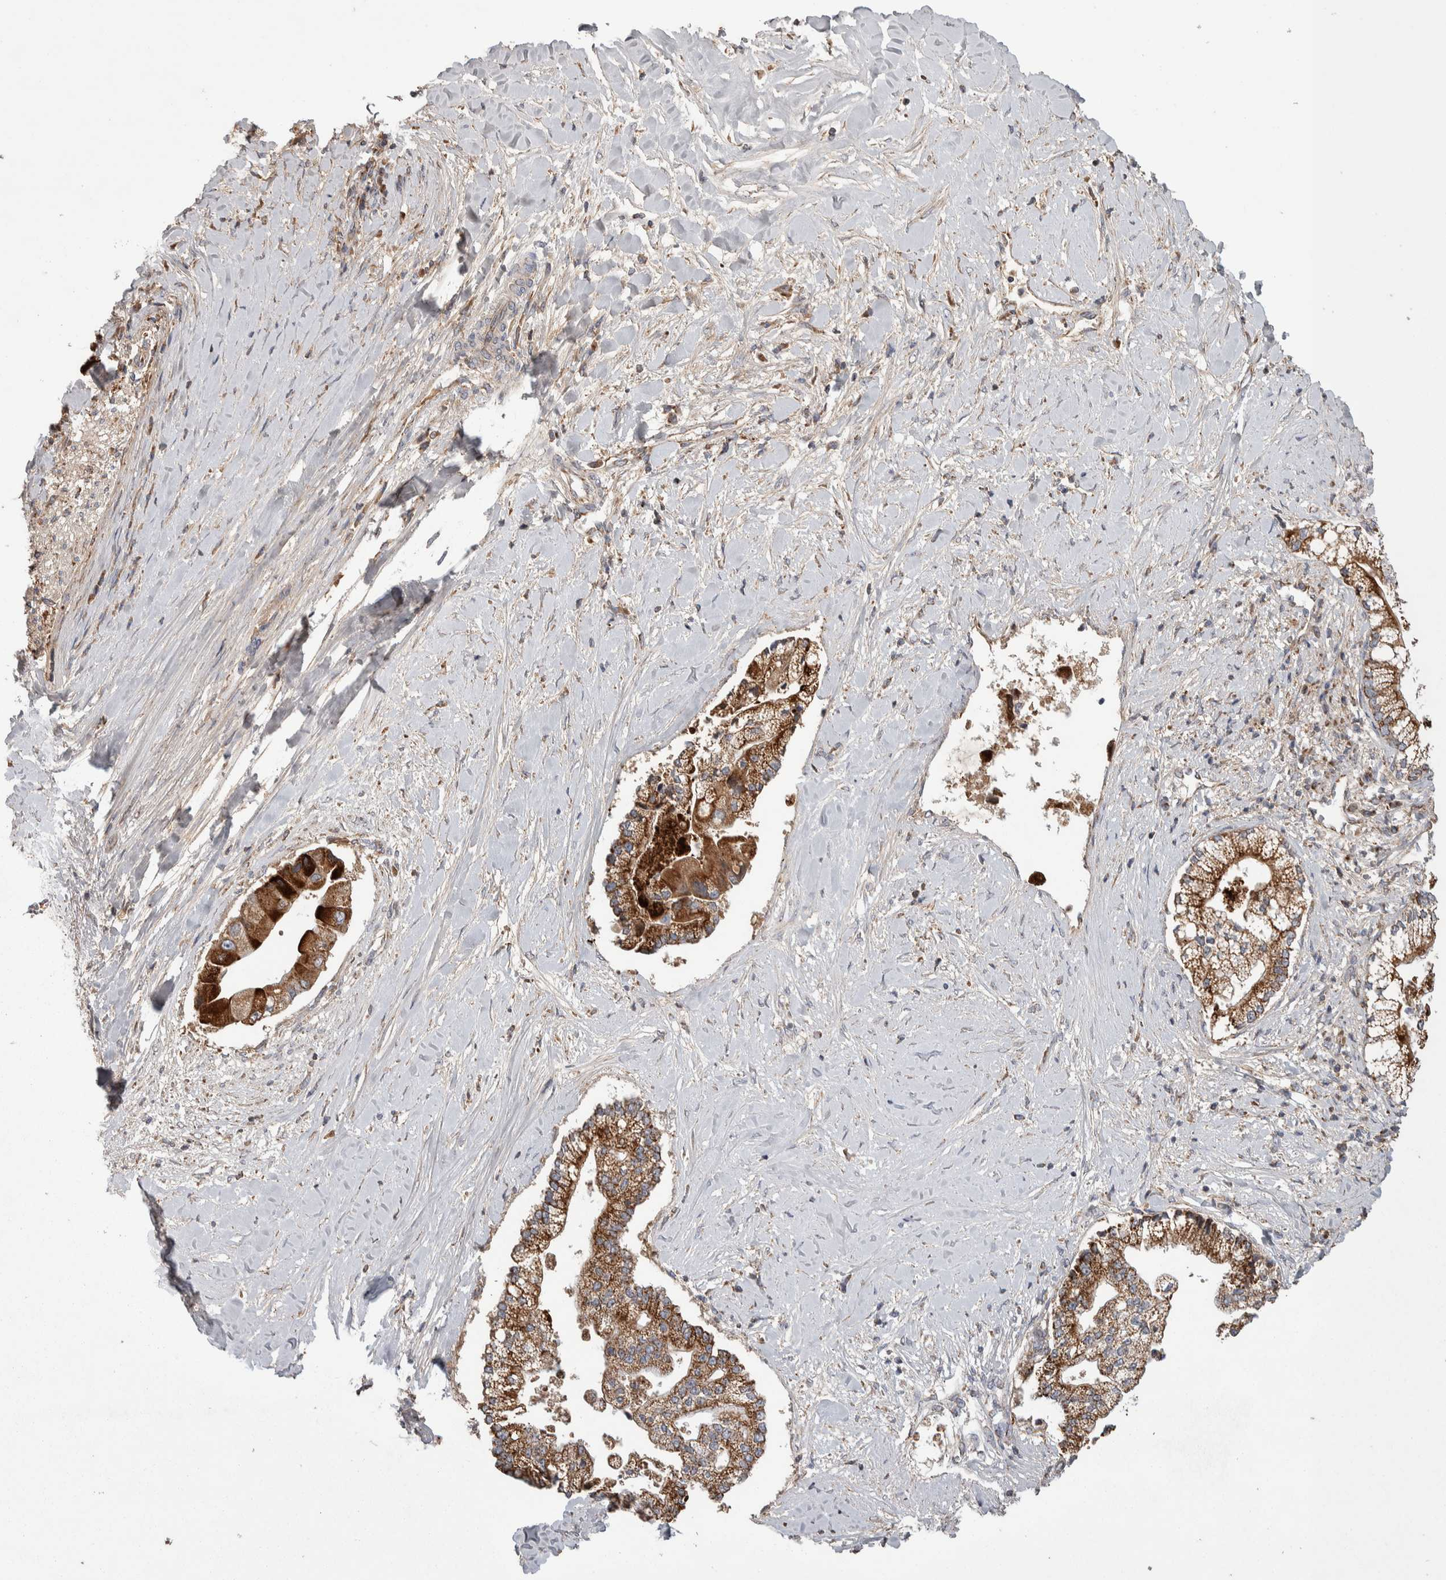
{"staining": {"intensity": "strong", "quantity": ">75%", "location": "cytoplasmic/membranous"}, "tissue": "liver cancer", "cell_type": "Tumor cells", "image_type": "cancer", "snomed": [{"axis": "morphology", "description": "Cholangiocarcinoma"}, {"axis": "topography", "description": "Liver"}], "caption": "High-magnification brightfield microscopy of liver cancer stained with DAB (3,3'-diaminobenzidine) (brown) and counterstained with hematoxylin (blue). tumor cells exhibit strong cytoplasmic/membranous positivity is identified in about>75% of cells. (IHC, brightfield microscopy, high magnification).", "gene": "SCO1", "patient": {"sex": "male", "age": 50}}